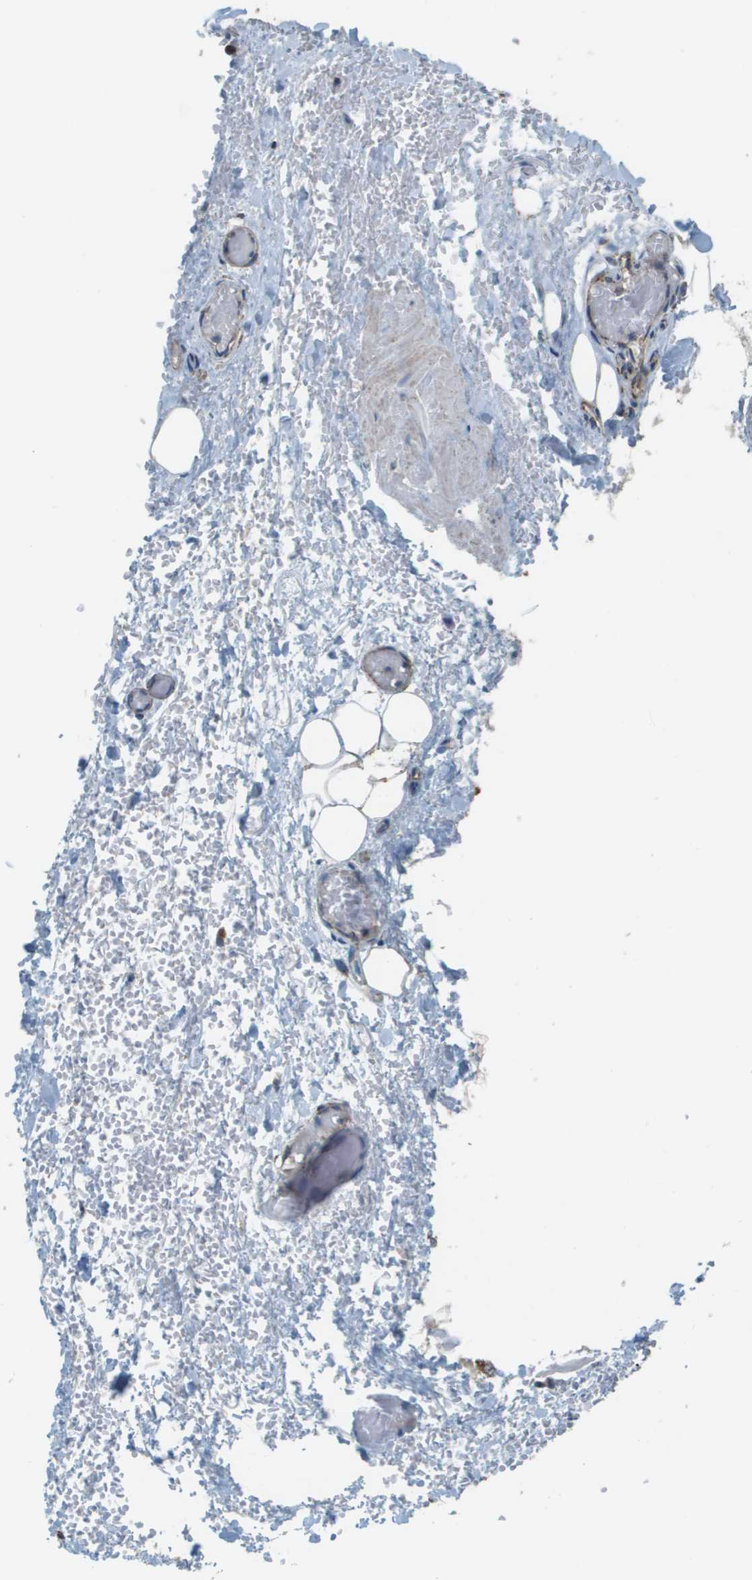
{"staining": {"intensity": "moderate", "quantity": "<25%", "location": "cytoplasmic/membranous"}, "tissue": "adipose tissue", "cell_type": "Adipocytes", "image_type": "normal", "snomed": [{"axis": "morphology", "description": "Normal tissue, NOS"}, {"axis": "morphology", "description": "Adenocarcinoma, NOS"}, {"axis": "topography", "description": "Esophagus"}], "caption": "Immunohistochemical staining of benign adipose tissue demonstrates low levels of moderate cytoplasmic/membranous staining in approximately <25% of adipocytes. Using DAB (brown) and hematoxylin (blue) stains, captured at high magnification using brightfield microscopy.", "gene": "FH", "patient": {"sex": "male", "age": 62}}